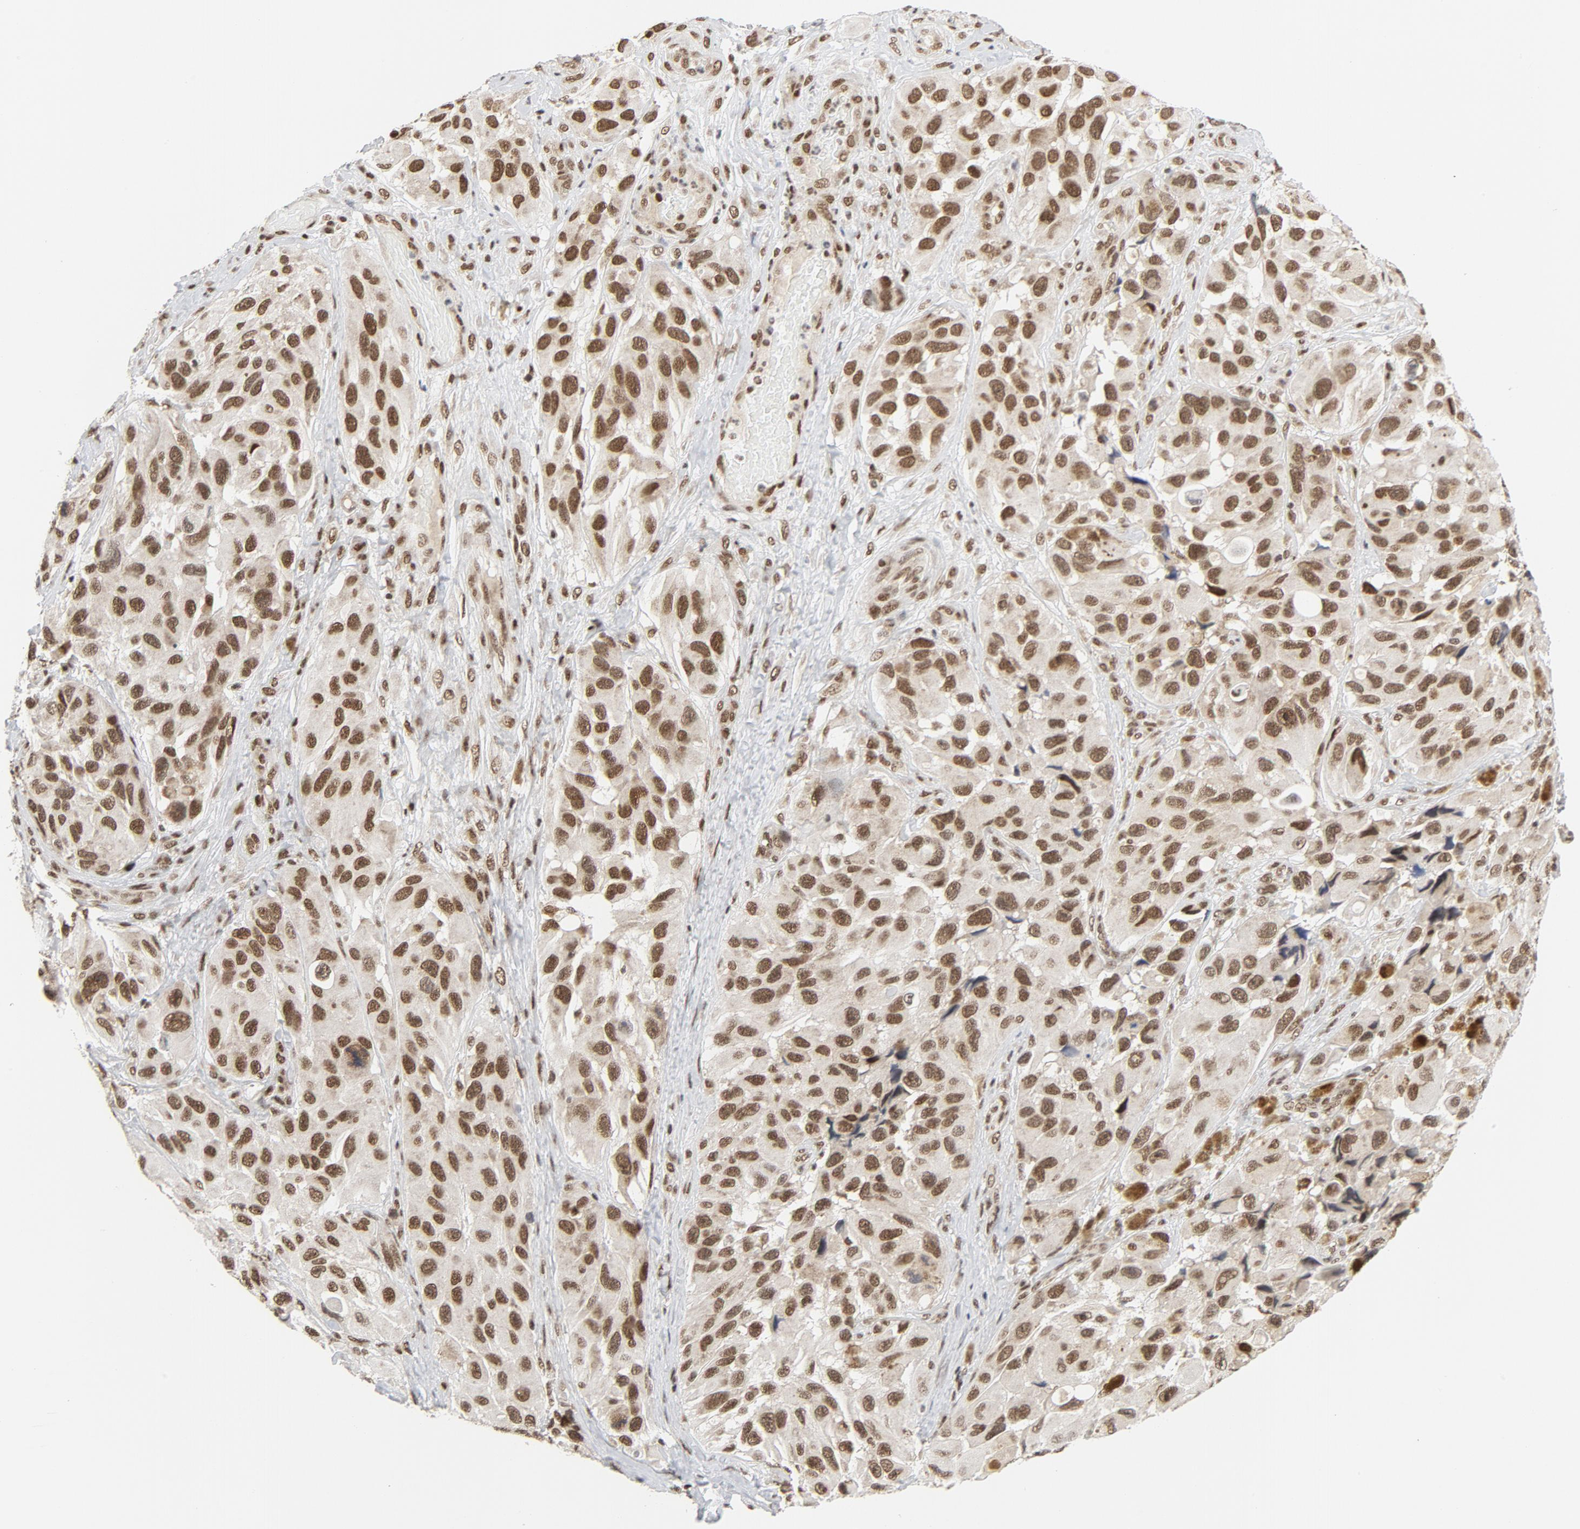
{"staining": {"intensity": "moderate", "quantity": ">75%", "location": "nuclear"}, "tissue": "melanoma", "cell_type": "Tumor cells", "image_type": "cancer", "snomed": [{"axis": "morphology", "description": "Malignant melanoma, NOS"}, {"axis": "topography", "description": "Skin"}], "caption": "Brown immunohistochemical staining in malignant melanoma demonstrates moderate nuclear staining in about >75% of tumor cells.", "gene": "ERCC1", "patient": {"sex": "female", "age": 73}}